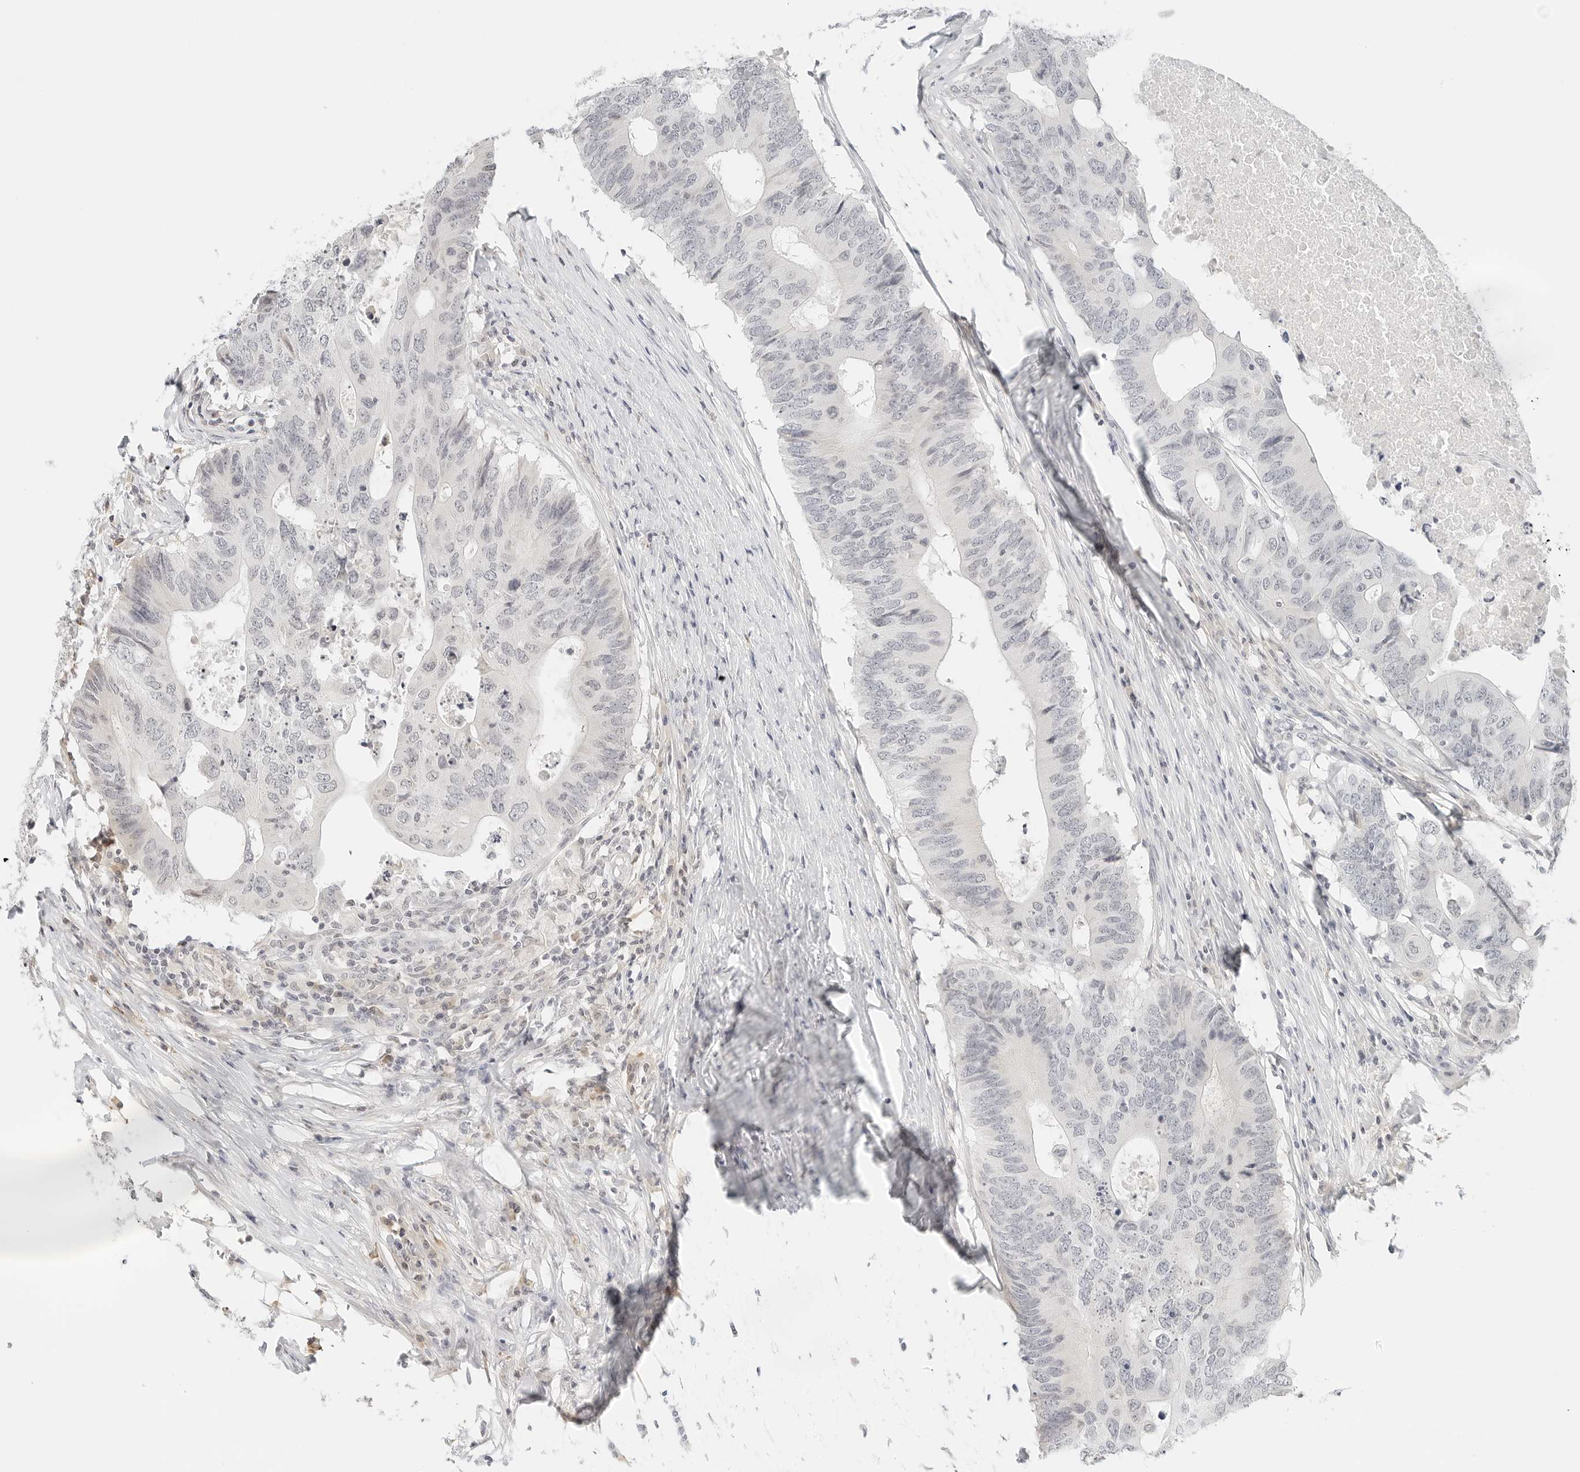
{"staining": {"intensity": "negative", "quantity": "none", "location": "none"}, "tissue": "colorectal cancer", "cell_type": "Tumor cells", "image_type": "cancer", "snomed": [{"axis": "morphology", "description": "Adenocarcinoma, NOS"}, {"axis": "topography", "description": "Colon"}], "caption": "Immunohistochemical staining of human adenocarcinoma (colorectal) shows no significant positivity in tumor cells.", "gene": "NEO1", "patient": {"sex": "male", "age": 71}}